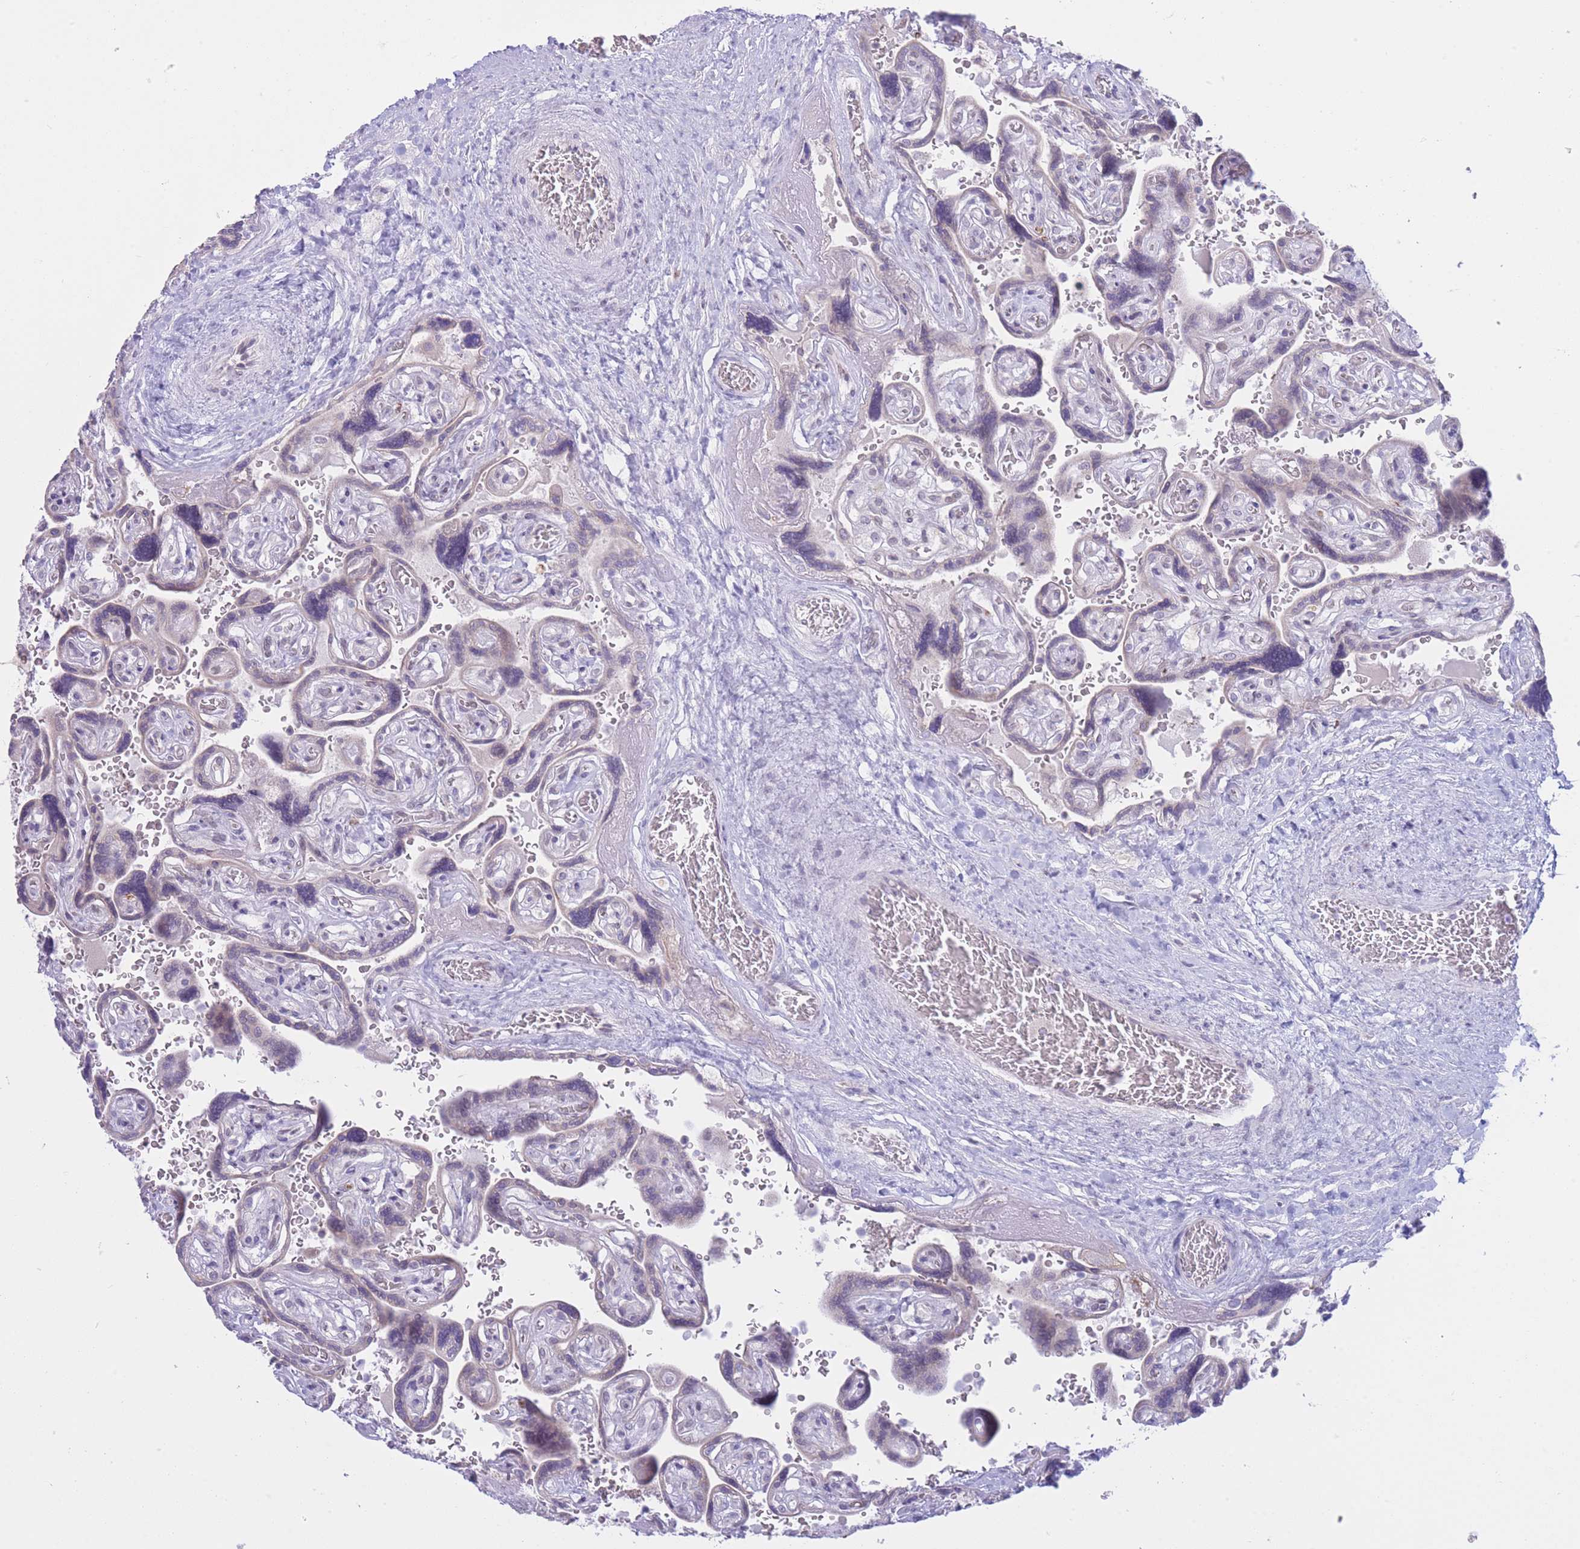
{"staining": {"intensity": "negative", "quantity": "none", "location": "none"}, "tissue": "placenta", "cell_type": "Trophoblastic cells", "image_type": "normal", "snomed": [{"axis": "morphology", "description": "Normal tissue, NOS"}, {"axis": "topography", "description": "Placenta"}], "caption": "Immunohistochemistry (IHC) of unremarkable human placenta exhibits no expression in trophoblastic cells.", "gene": "NANP", "patient": {"sex": "female", "age": 32}}